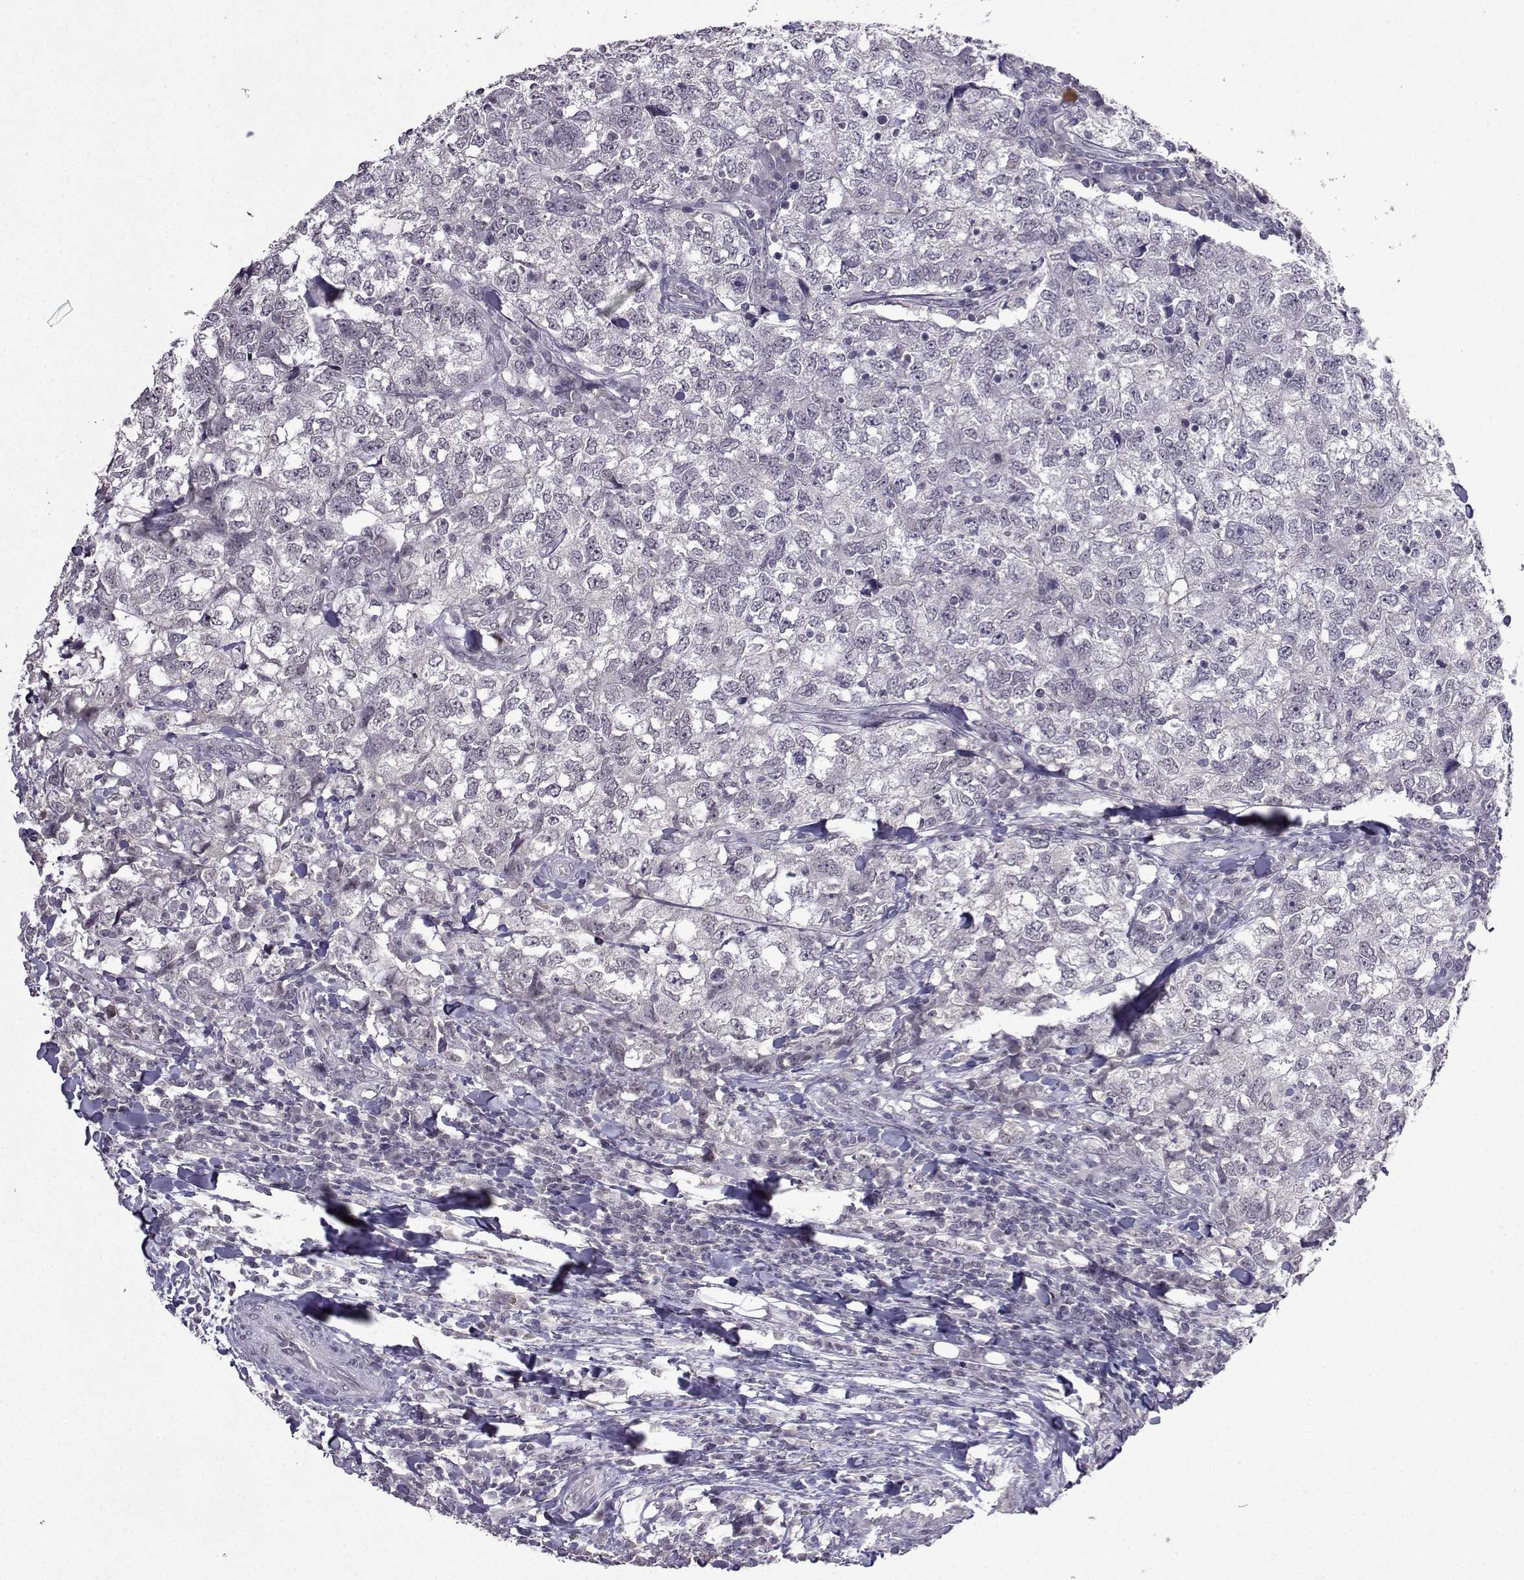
{"staining": {"intensity": "negative", "quantity": "none", "location": "none"}, "tissue": "breast cancer", "cell_type": "Tumor cells", "image_type": "cancer", "snomed": [{"axis": "morphology", "description": "Duct carcinoma"}, {"axis": "topography", "description": "Breast"}], "caption": "The photomicrograph displays no staining of tumor cells in invasive ductal carcinoma (breast).", "gene": "CCL28", "patient": {"sex": "female", "age": 30}}